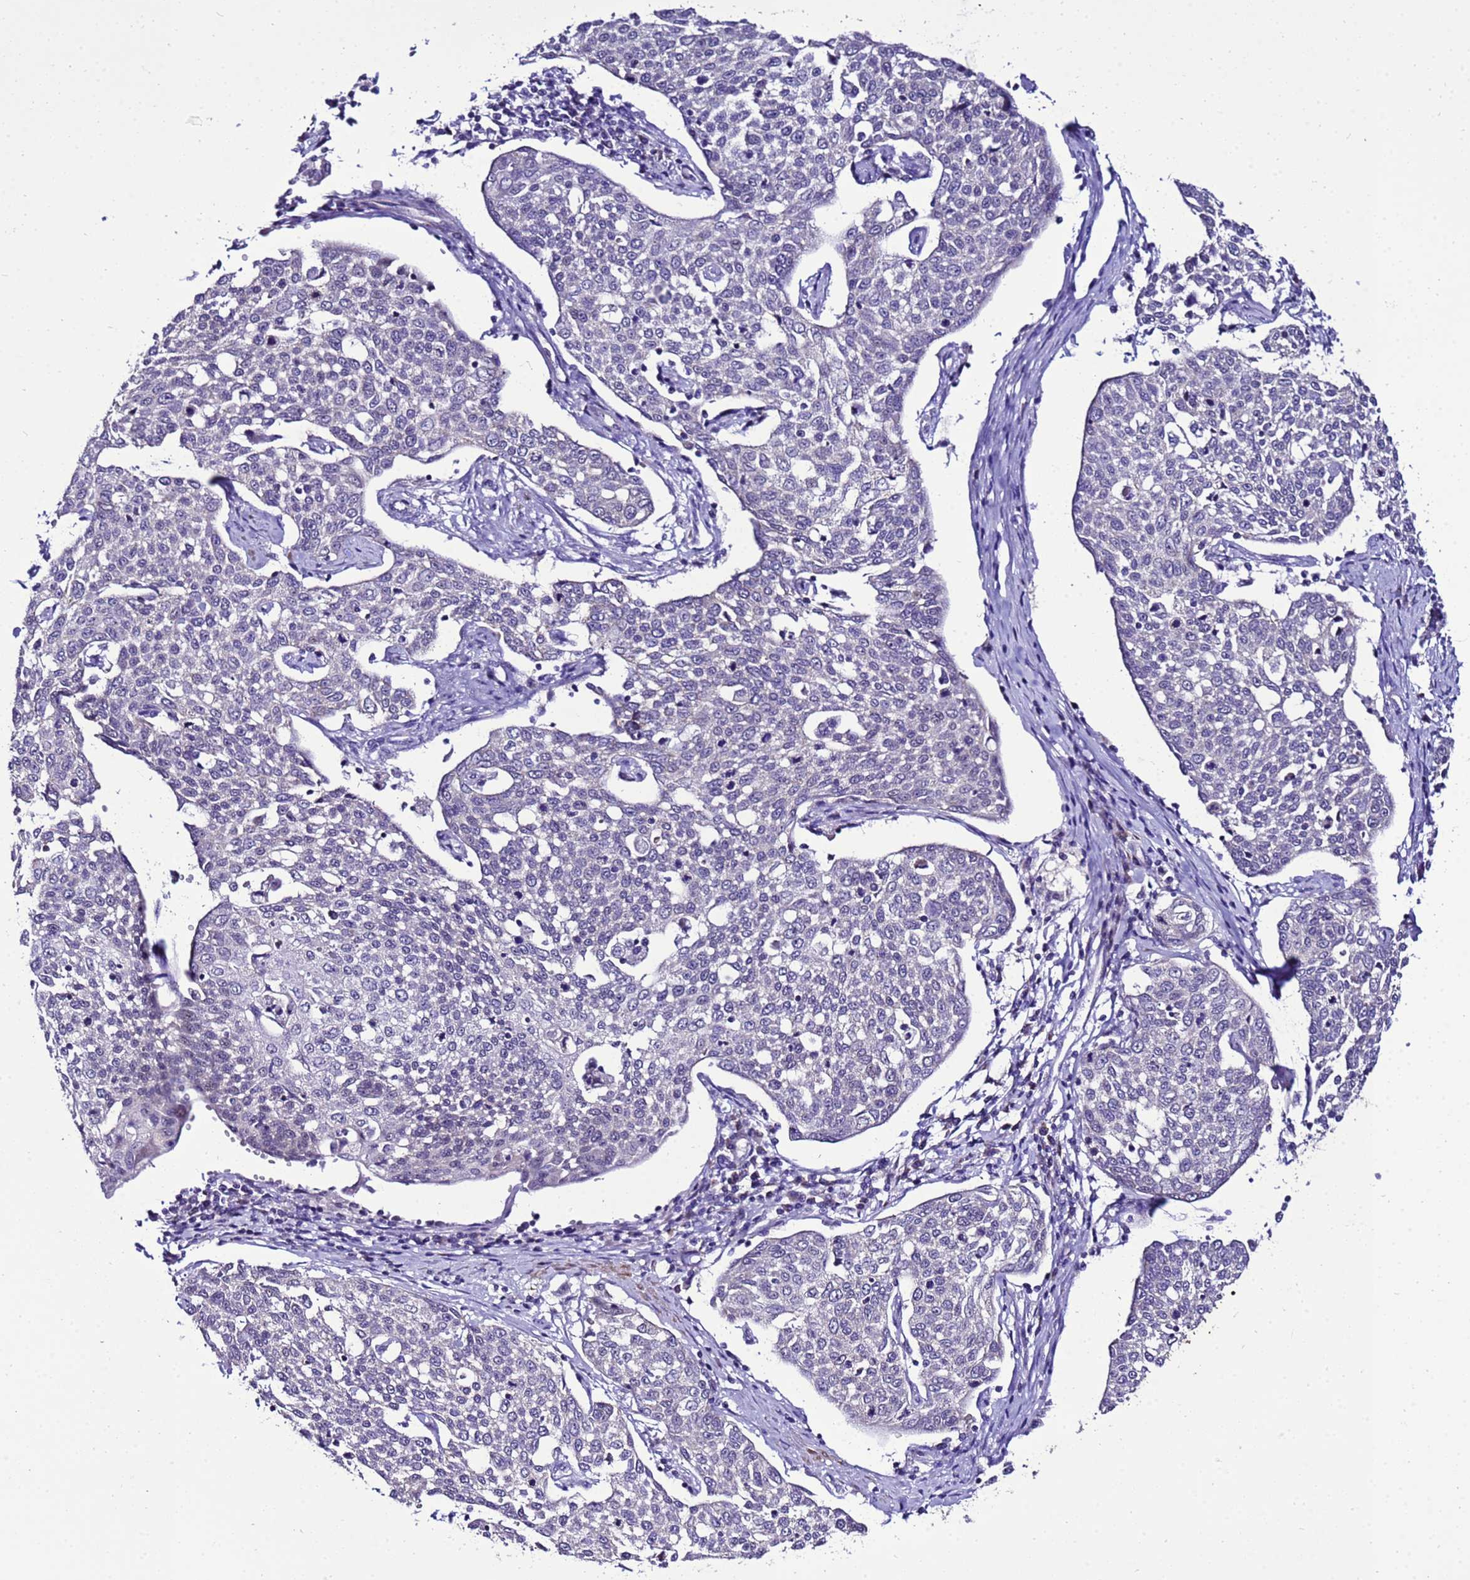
{"staining": {"intensity": "negative", "quantity": "none", "location": "none"}, "tissue": "cervical cancer", "cell_type": "Tumor cells", "image_type": "cancer", "snomed": [{"axis": "morphology", "description": "Squamous cell carcinoma, NOS"}, {"axis": "topography", "description": "Cervix"}], "caption": "This is an IHC photomicrograph of squamous cell carcinoma (cervical). There is no positivity in tumor cells.", "gene": "DPH6", "patient": {"sex": "female", "age": 34}}